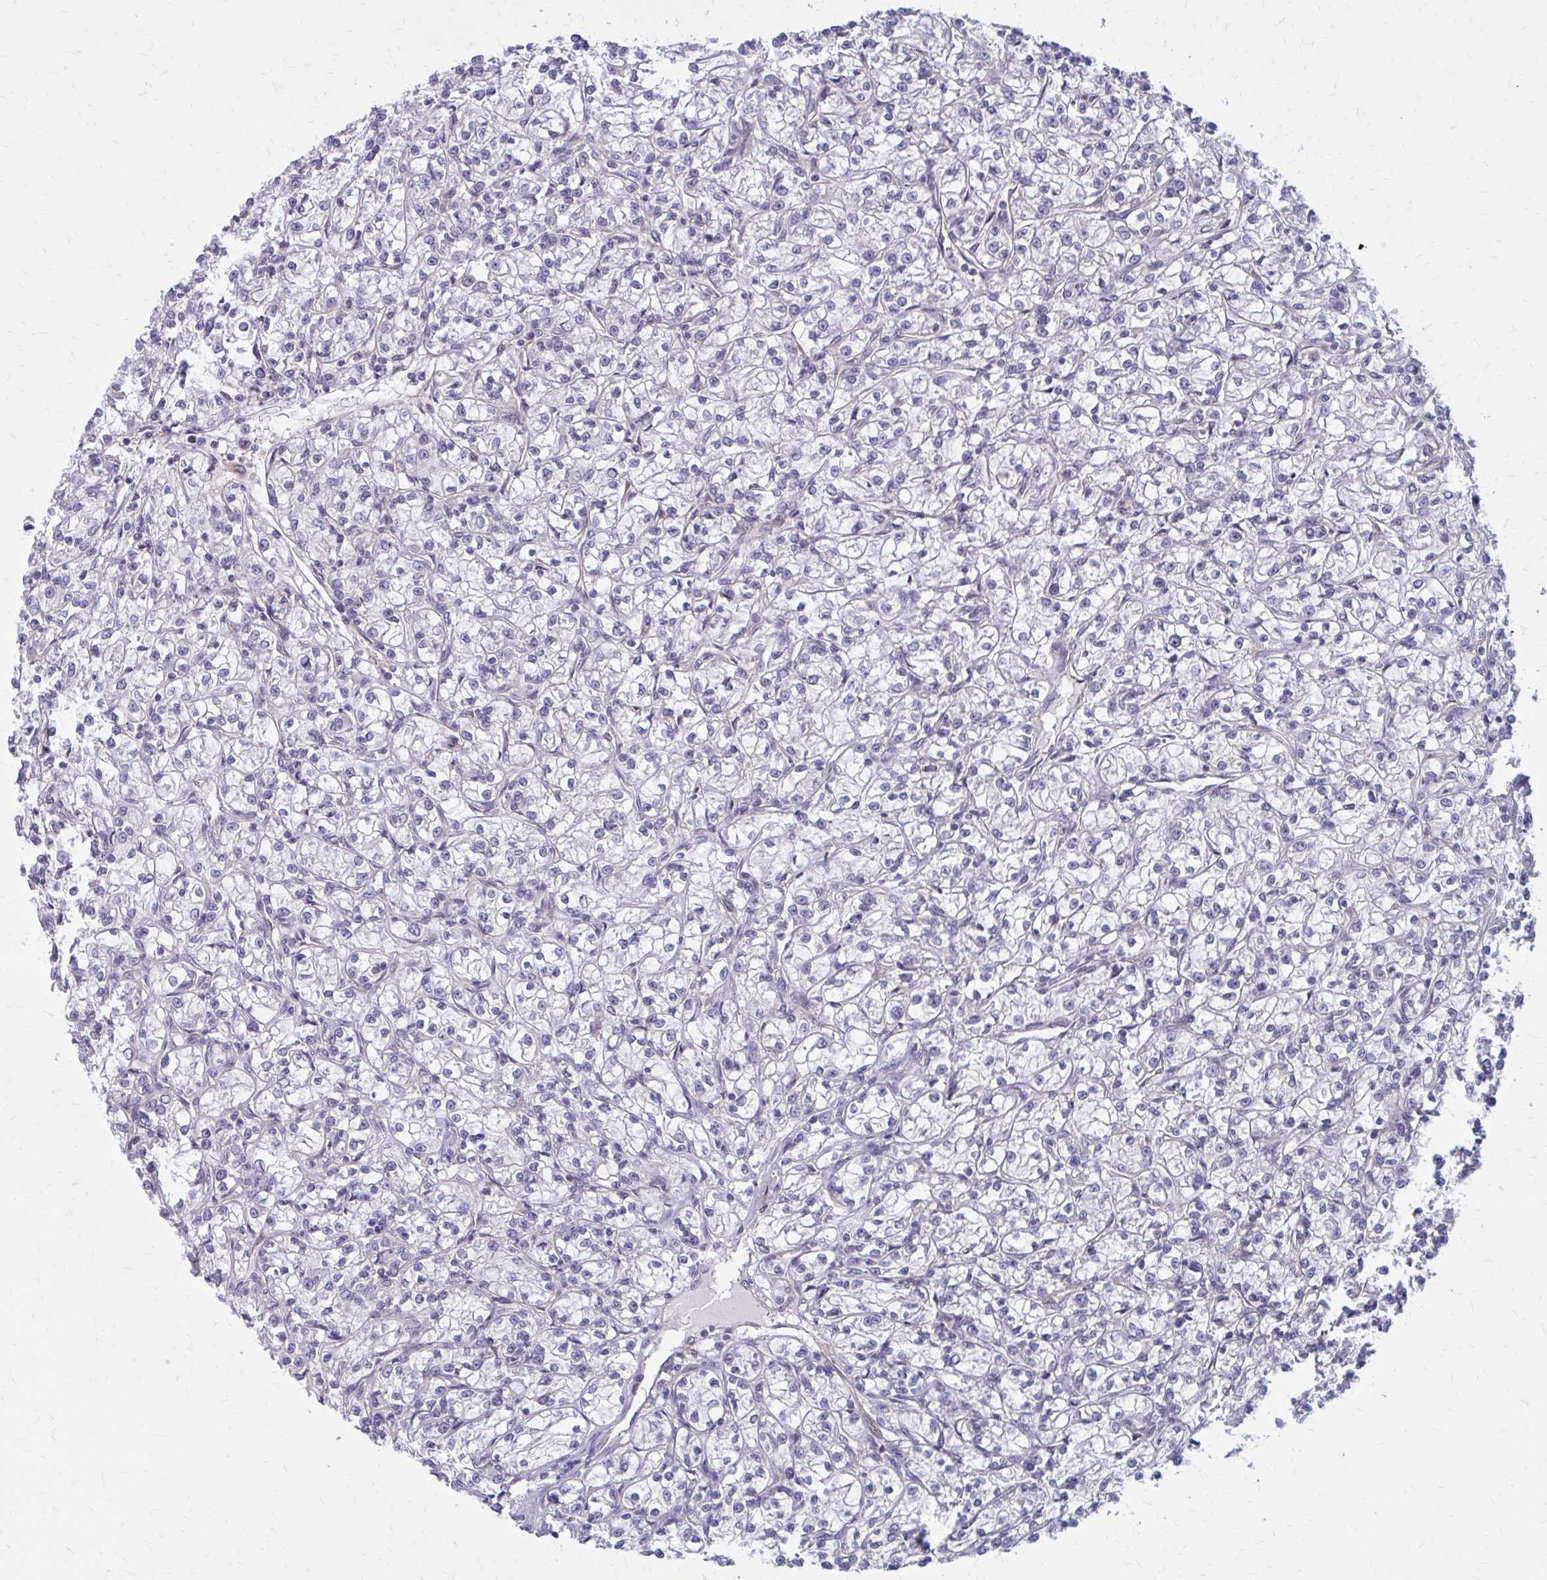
{"staining": {"intensity": "negative", "quantity": "none", "location": "none"}, "tissue": "renal cancer", "cell_type": "Tumor cells", "image_type": "cancer", "snomed": [{"axis": "morphology", "description": "Adenocarcinoma, NOS"}, {"axis": "topography", "description": "Kidney"}], "caption": "This is an IHC photomicrograph of adenocarcinoma (renal). There is no positivity in tumor cells.", "gene": "CLIC2", "patient": {"sex": "female", "age": 59}}